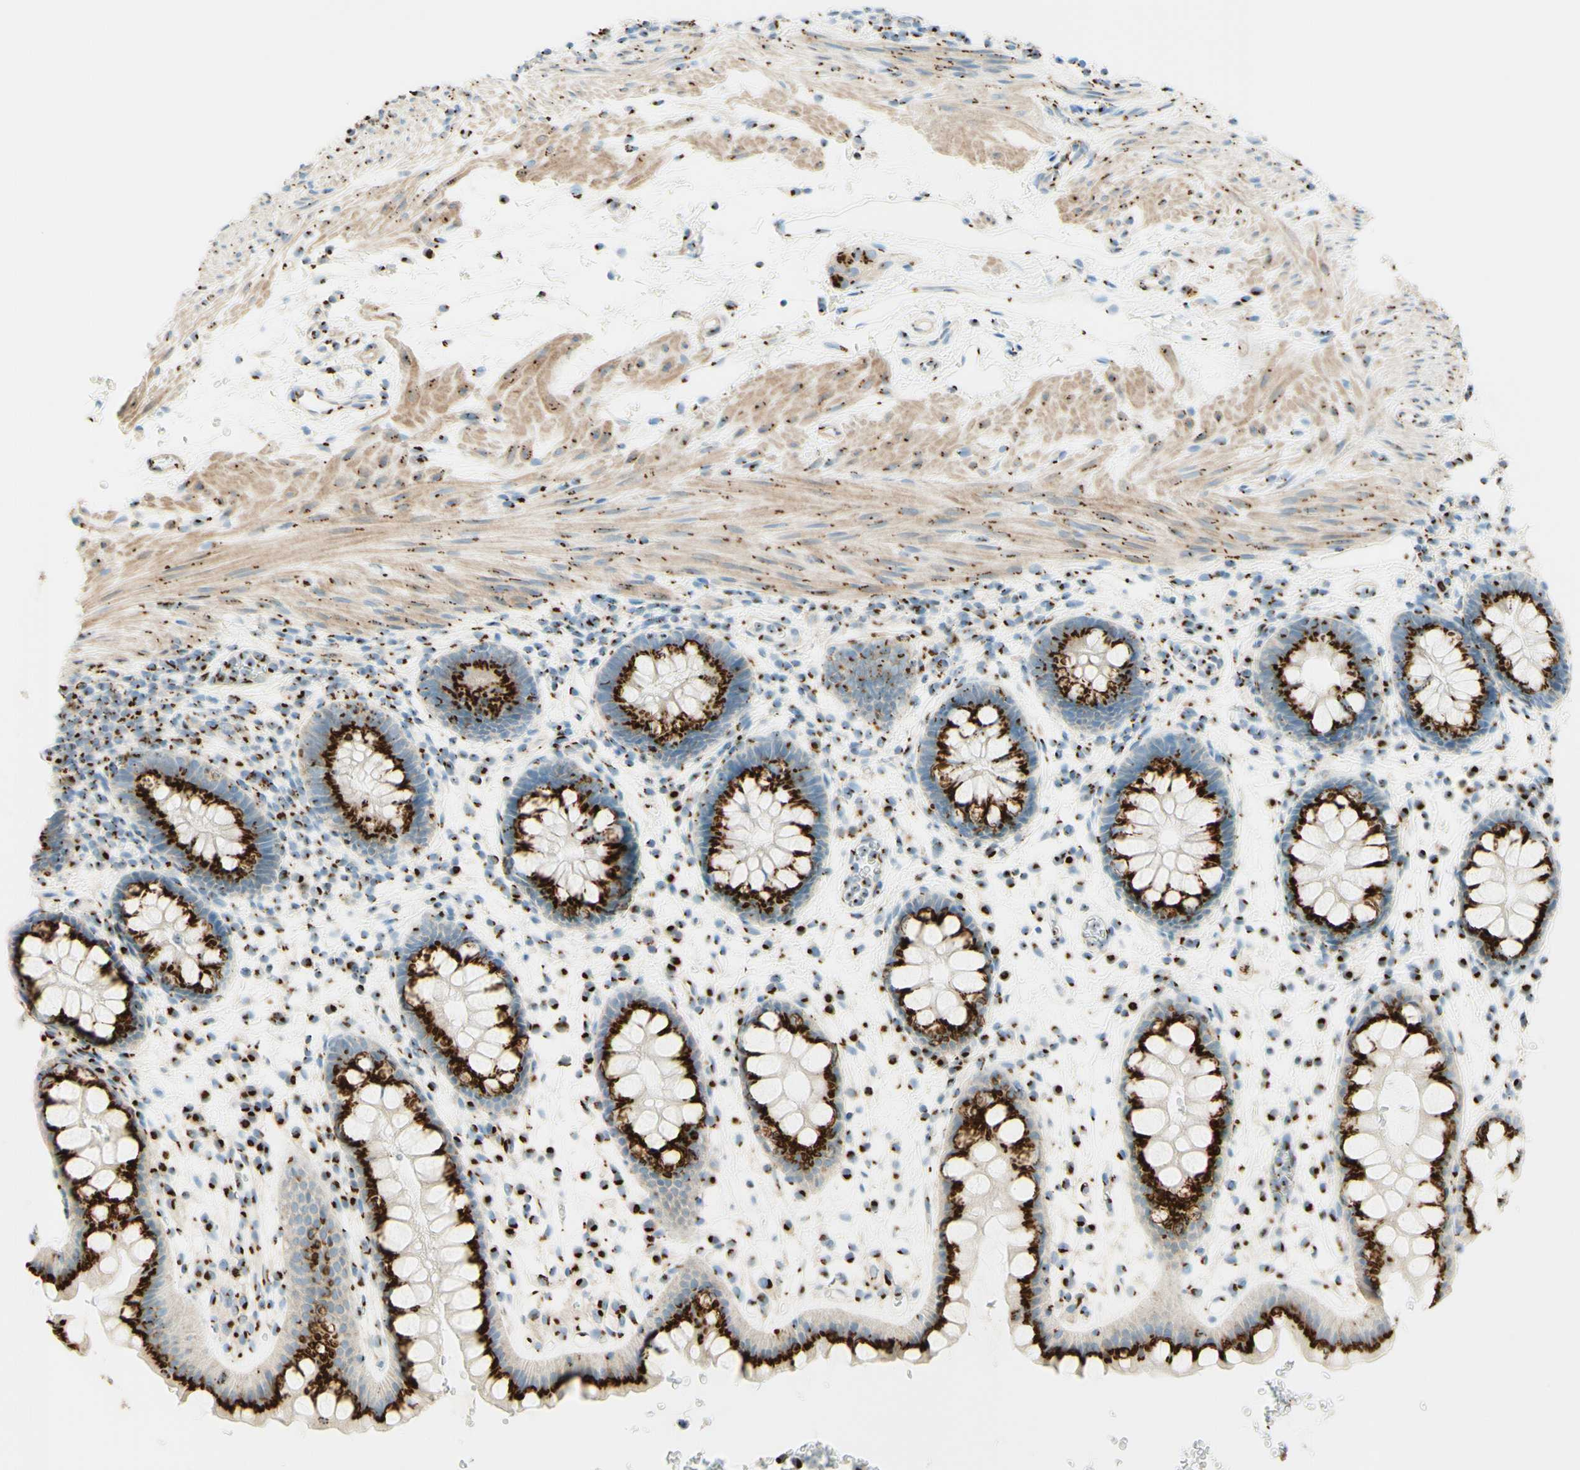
{"staining": {"intensity": "strong", "quantity": ">75%", "location": "cytoplasmic/membranous"}, "tissue": "rectum", "cell_type": "Glandular cells", "image_type": "normal", "snomed": [{"axis": "morphology", "description": "Normal tissue, NOS"}, {"axis": "topography", "description": "Rectum"}], "caption": "An IHC image of normal tissue is shown. Protein staining in brown highlights strong cytoplasmic/membranous positivity in rectum within glandular cells.", "gene": "GOLGB1", "patient": {"sex": "female", "age": 24}}